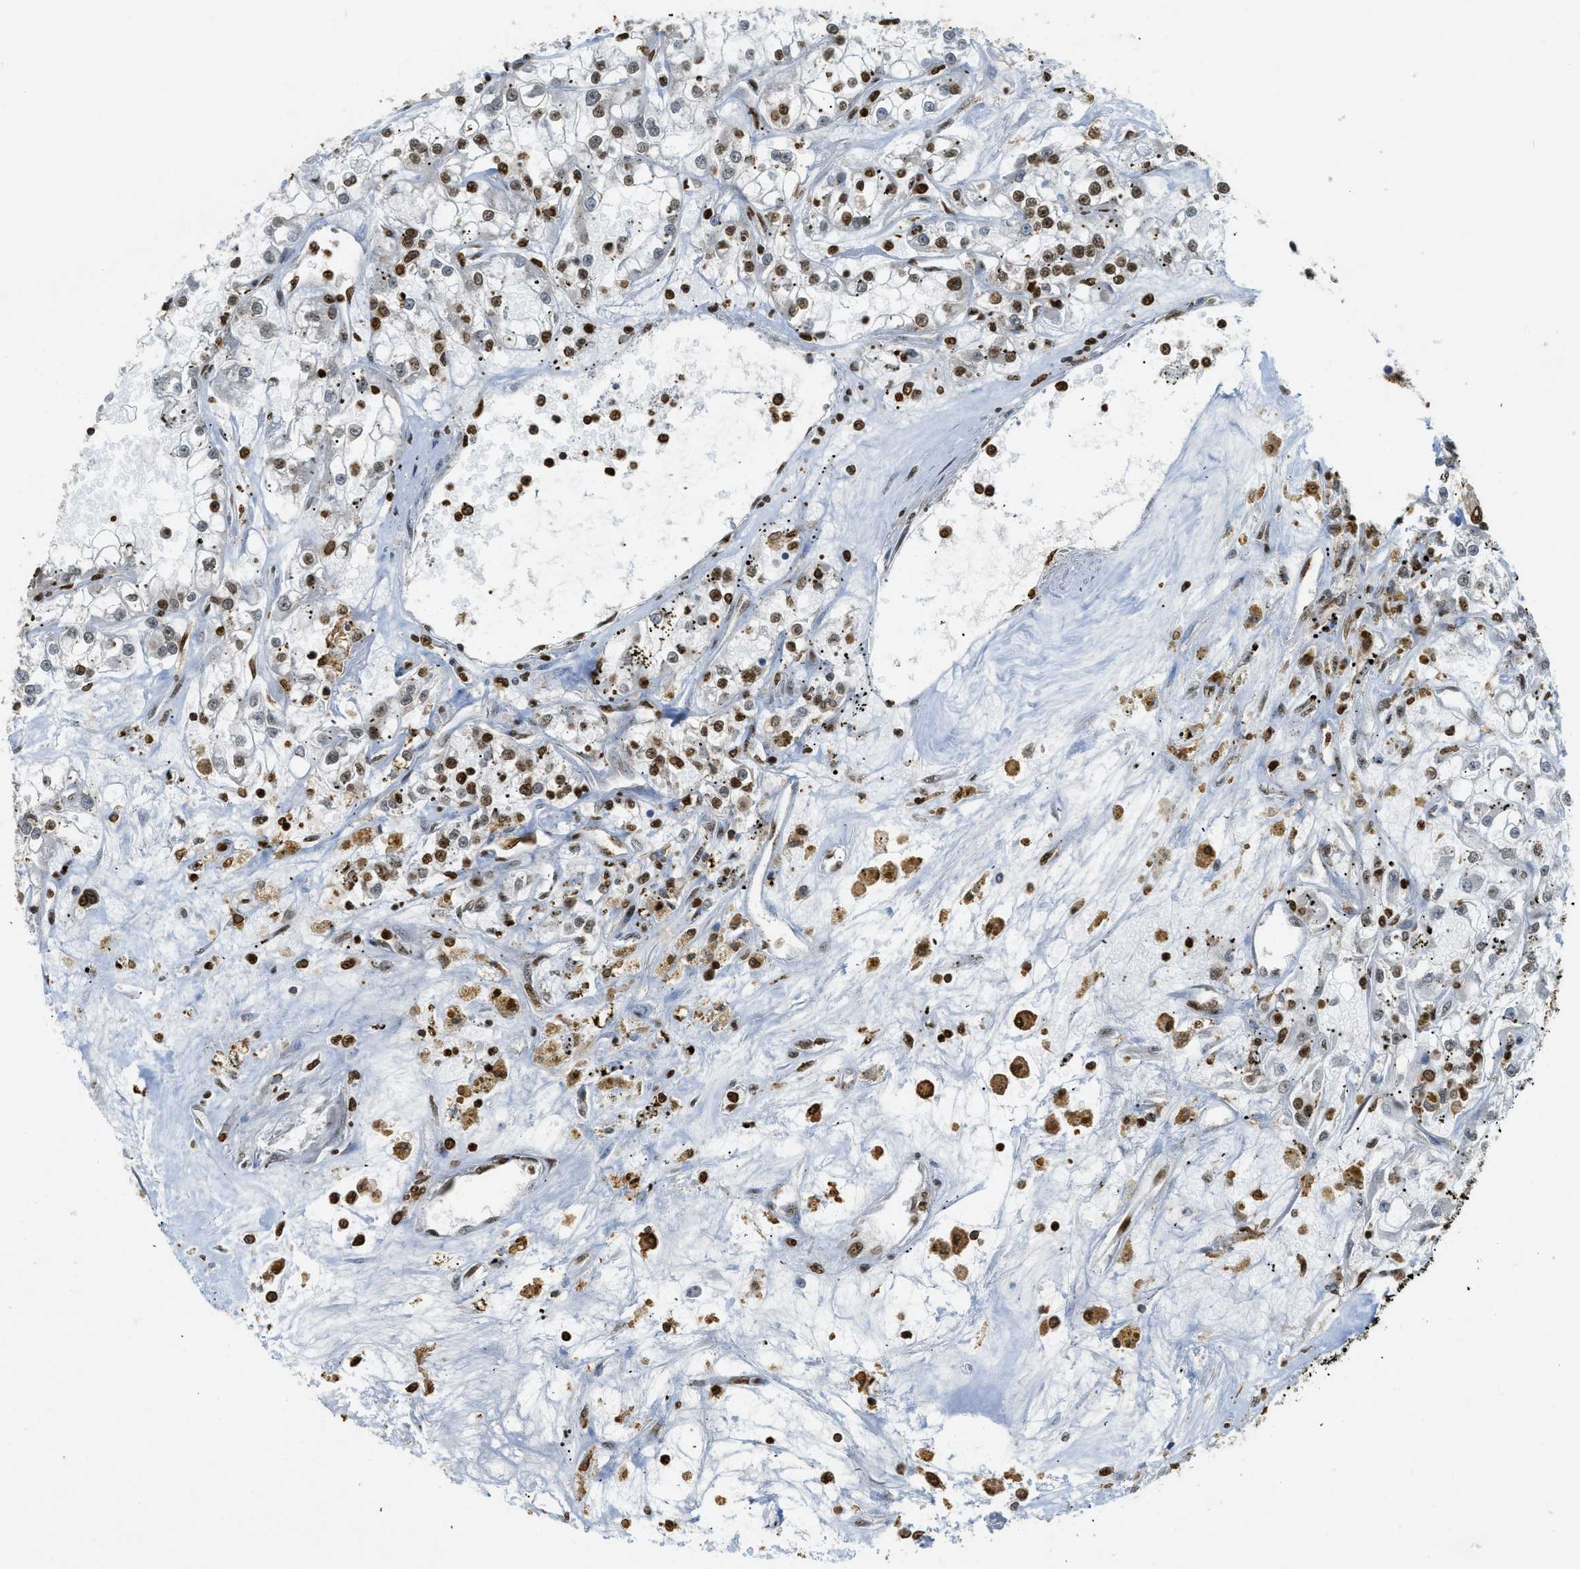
{"staining": {"intensity": "moderate", "quantity": "25%-75%", "location": "nuclear"}, "tissue": "renal cancer", "cell_type": "Tumor cells", "image_type": "cancer", "snomed": [{"axis": "morphology", "description": "Adenocarcinoma, NOS"}, {"axis": "topography", "description": "Kidney"}], "caption": "The immunohistochemical stain highlights moderate nuclear expression in tumor cells of renal adenocarcinoma tissue. Ihc stains the protein of interest in brown and the nuclei are stained blue.", "gene": "NR5A2", "patient": {"sex": "female", "age": 52}}